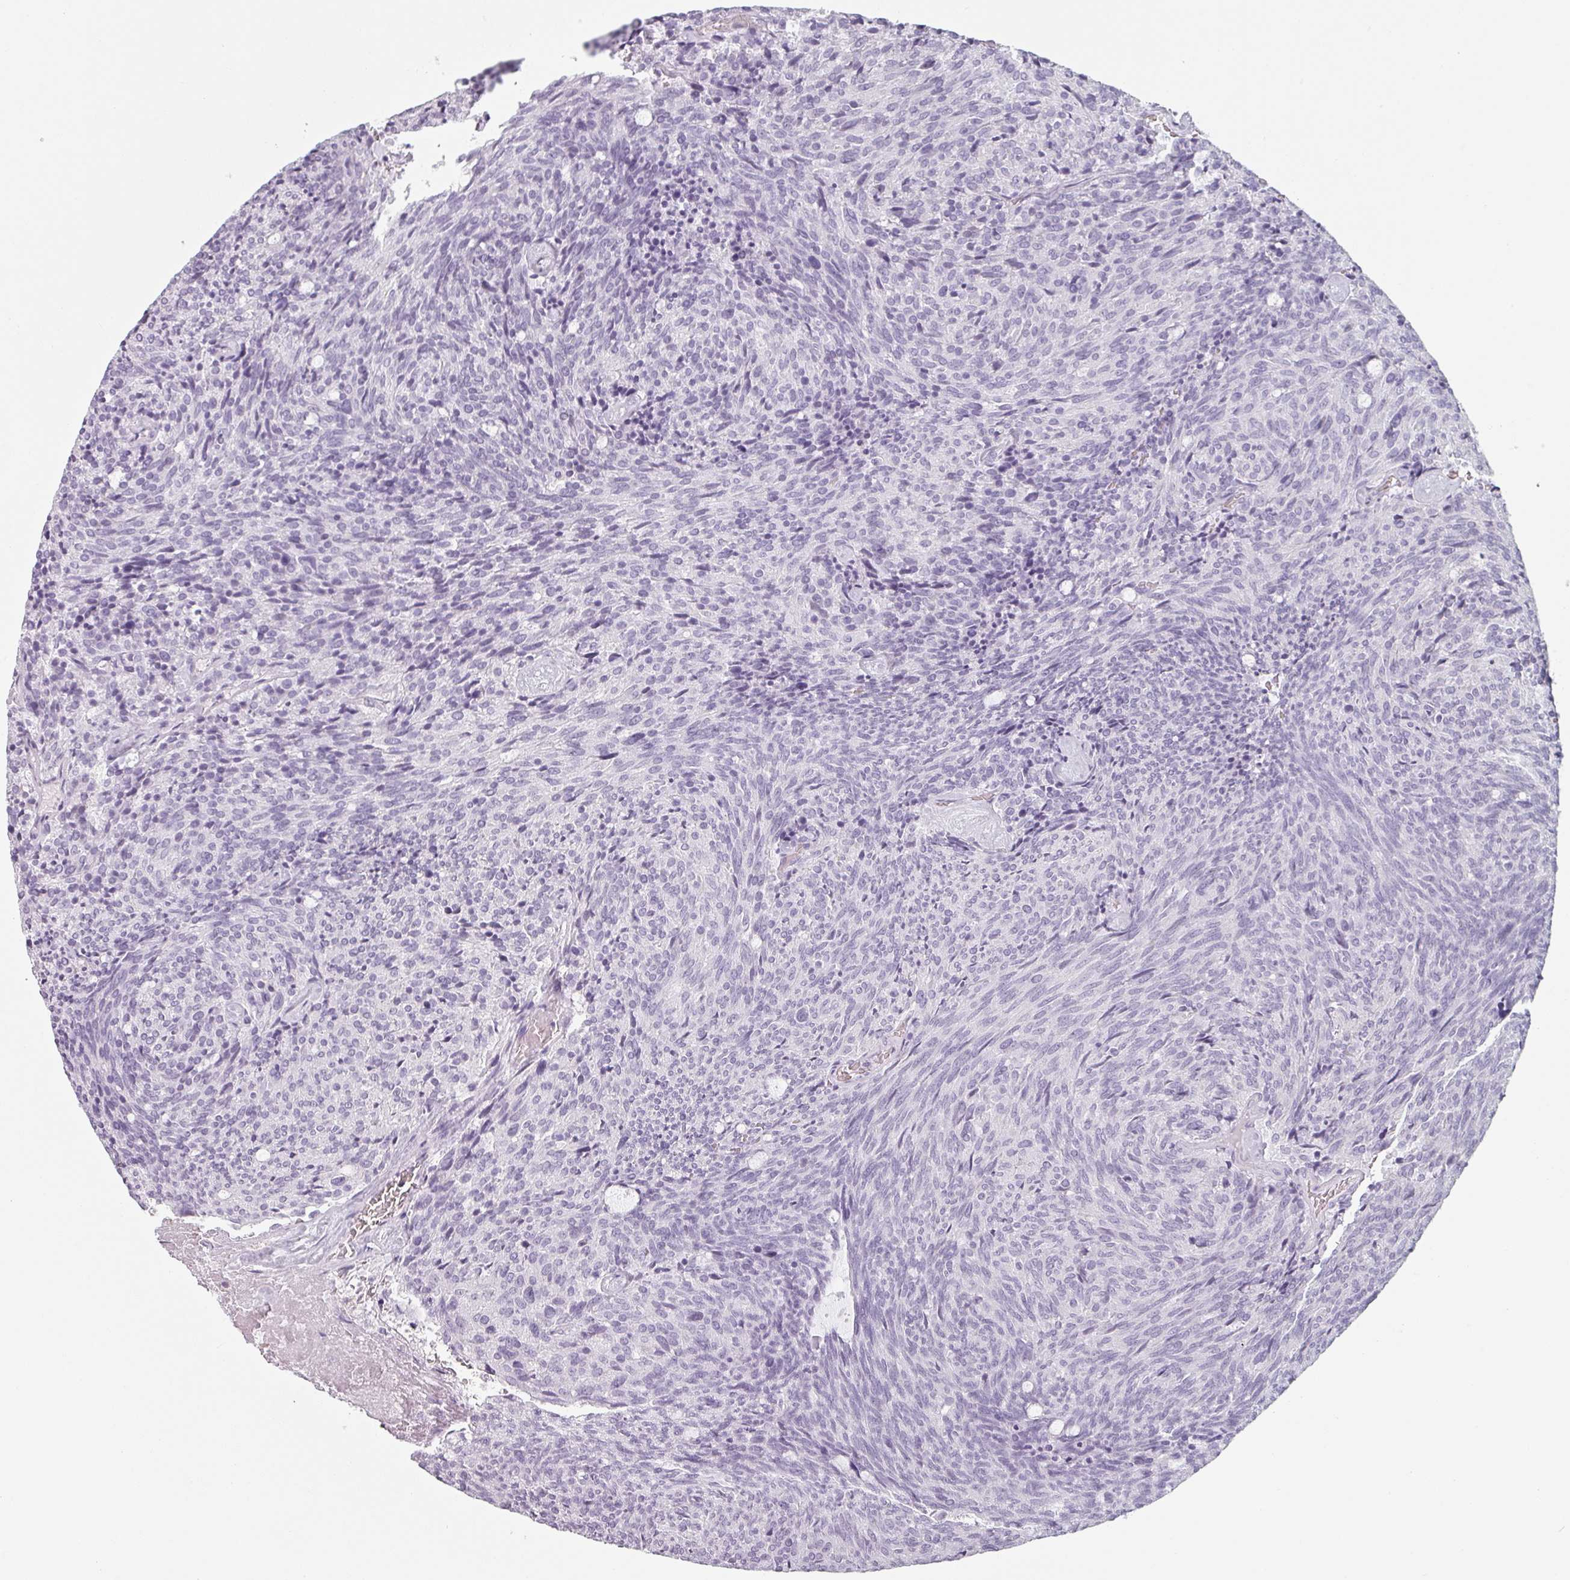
{"staining": {"intensity": "negative", "quantity": "none", "location": "none"}, "tissue": "carcinoid", "cell_type": "Tumor cells", "image_type": "cancer", "snomed": [{"axis": "morphology", "description": "Carcinoid, malignant, NOS"}, {"axis": "topography", "description": "Pancreas"}], "caption": "Immunohistochemical staining of human carcinoid (malignant) shows no significant positivity in tumor cells. The staining is performed using DAB brown chromogen with nuclei counter-stained in using hematoxylin.", "gene": "SFTPA1", "patient": {"sex": "female", "age": 54}}